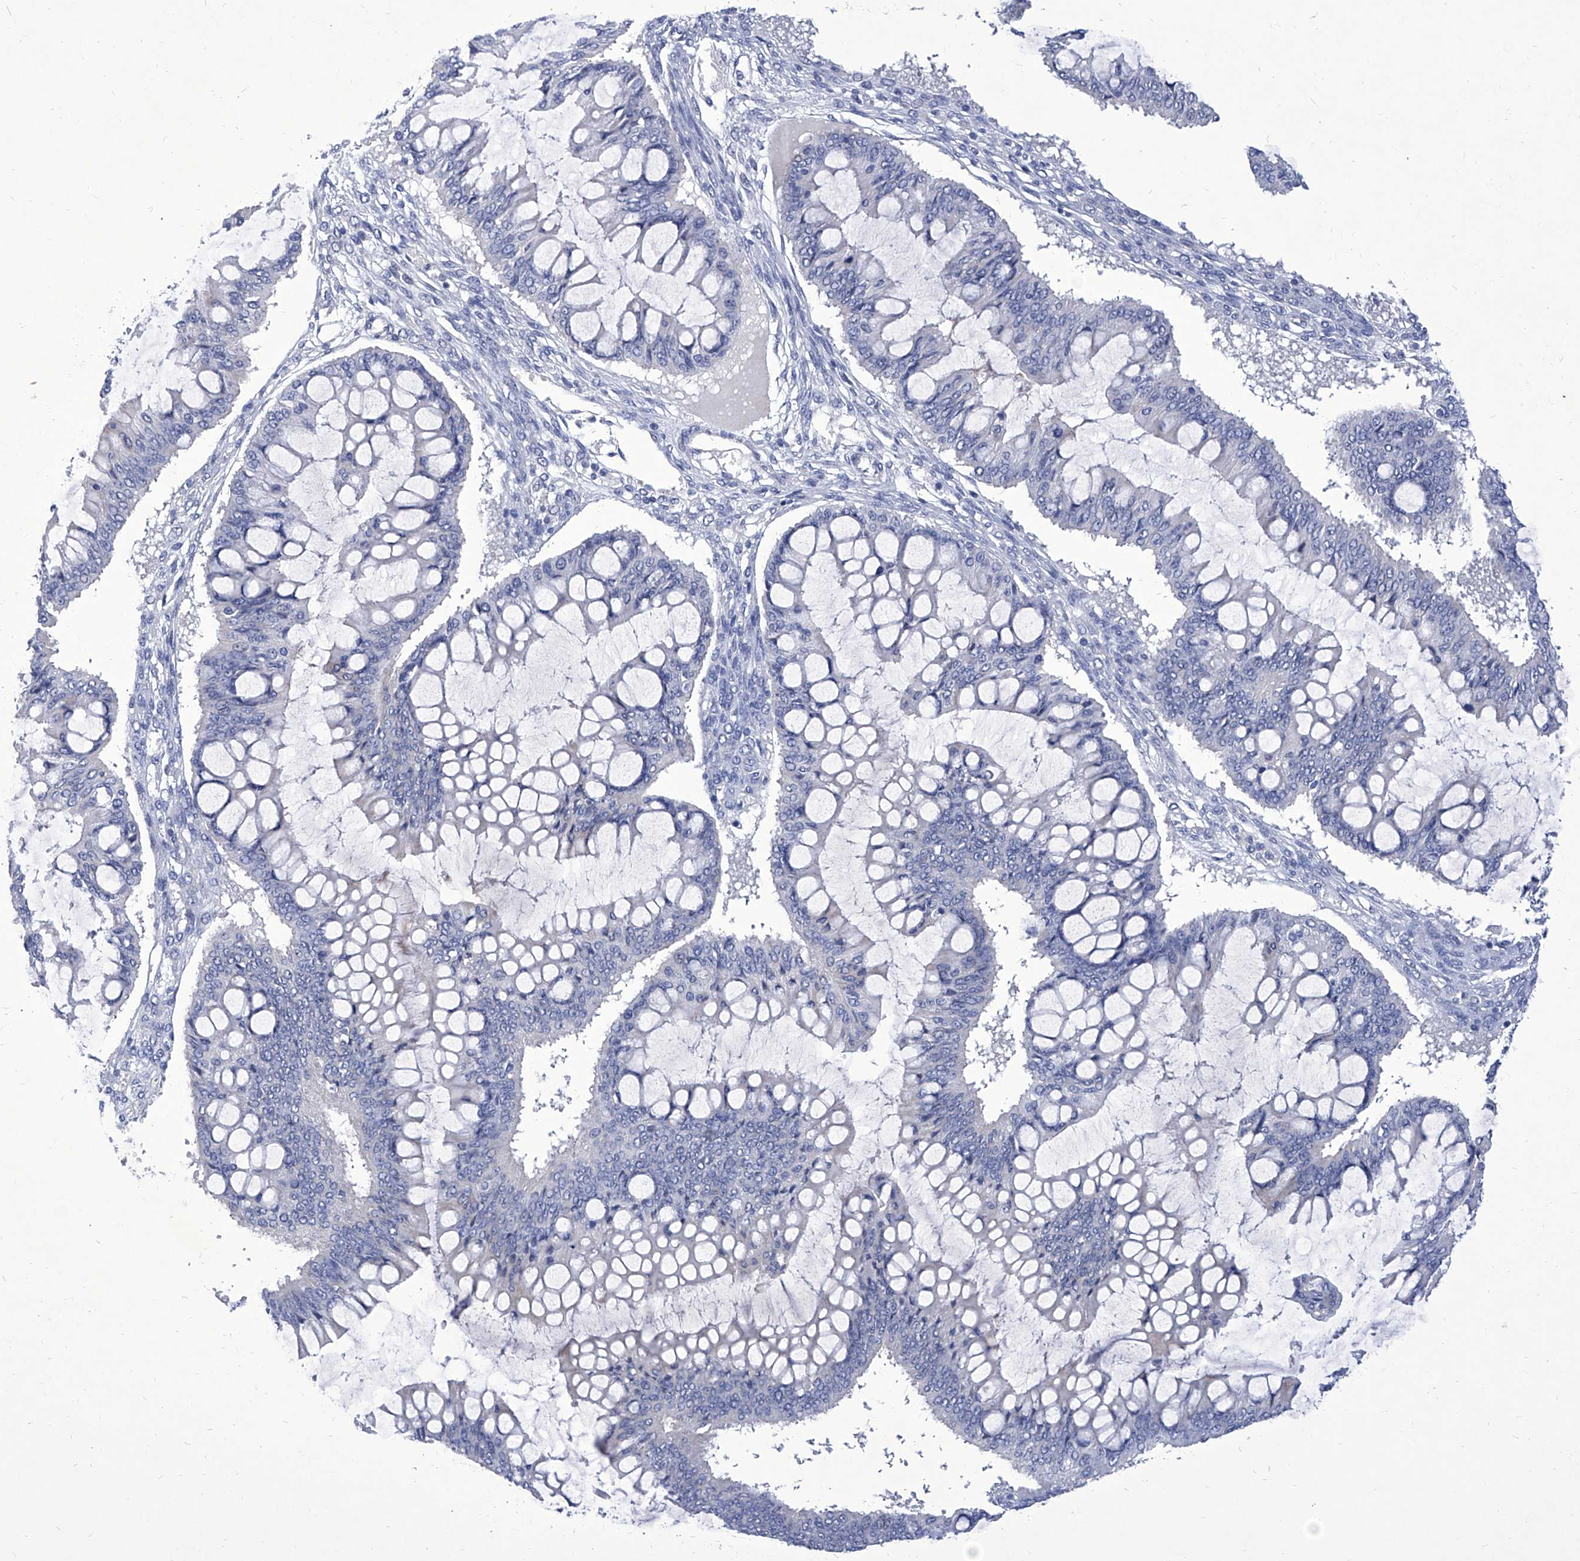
{"staining": {"intensity": "negative", "quantity": "none", "location": "none"}, "tissue": "ovarian cancer", "cell_type": "Tumor cells", "image_type": "cancer", "snomed": [{"axis": "morphology", "description": "Cystadenocarcinoma, mucinous, NOS"}, {"axis": "topography", "description": "Ovary"}], "caption": "Immunohistochemistry (IHC) of human mucinous cystadenocarcinoma (ovarian) displays no staining in tumor cells. The staining was performed using DAB to visualize the protein expression in brown, while the nuclei were stained in blue with hematoxylin (Magnification: 20x).", "gene": "IFNL2", "patient": {"sex": "female", "age": 73}}